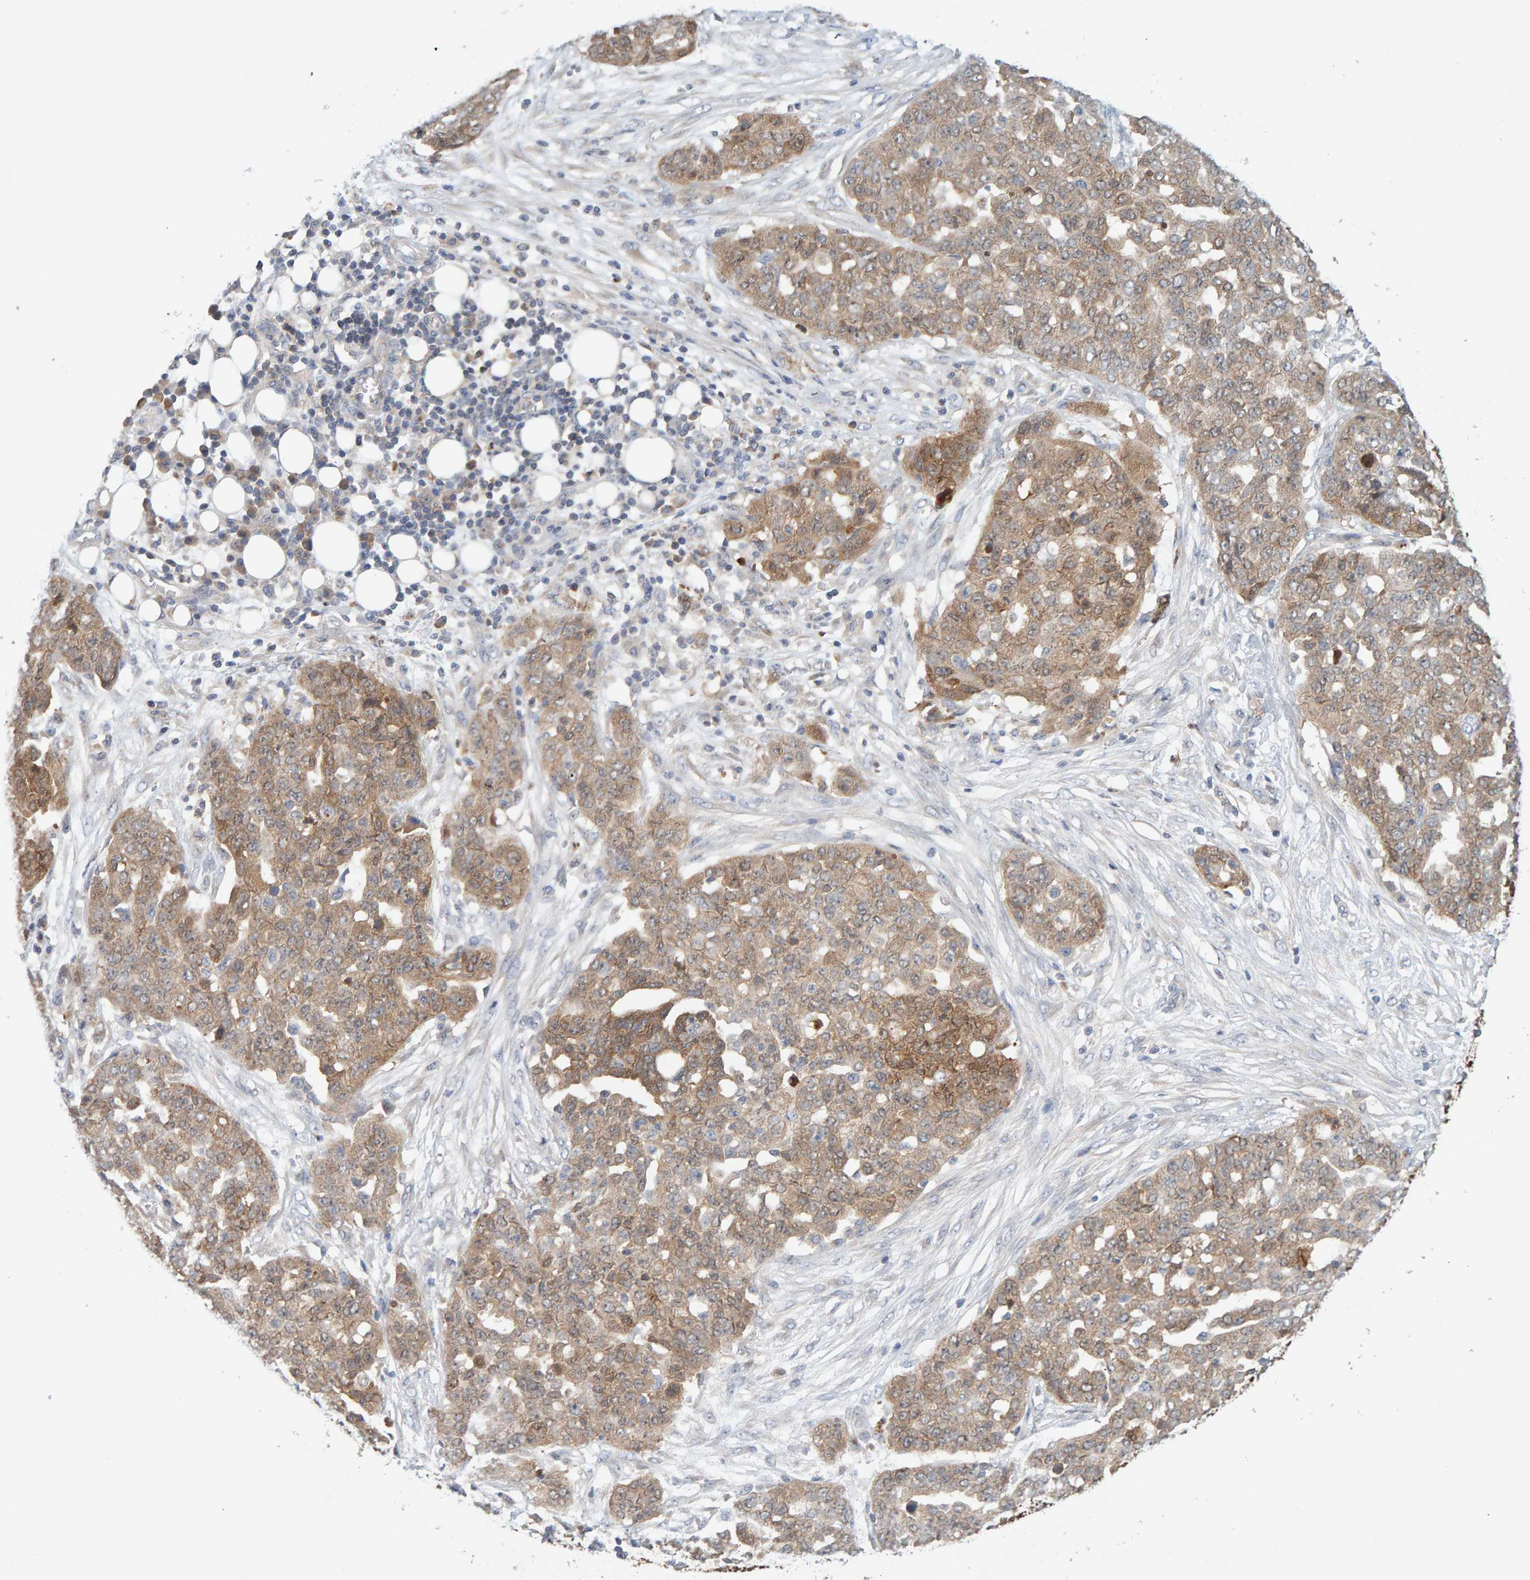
{"staining": {"intensity": "moderate", "quantity": ">75%", "location": "cytoplasmic/membranous"}, "tissue": "ovarian cancer", "cell_type": "Tumor cells", "image_type": "cancer", "snomed": [{"axis": "morphology", "description": "Cystadenocarcinoma, serous, NOS"}, {"axis": "topography", "description": "Soft tissue"}, {"axis": "topography", "description": "Ovary"}], "caption": "Brown immunohistochemical staining in serous cystadenocarcinoma (ovarian) reveals moderate cytoplasmic/membranous expression in about >75% of tumor cells.", "gene": "TATDN1", "patient": {"sex": "female", "age": 57}}